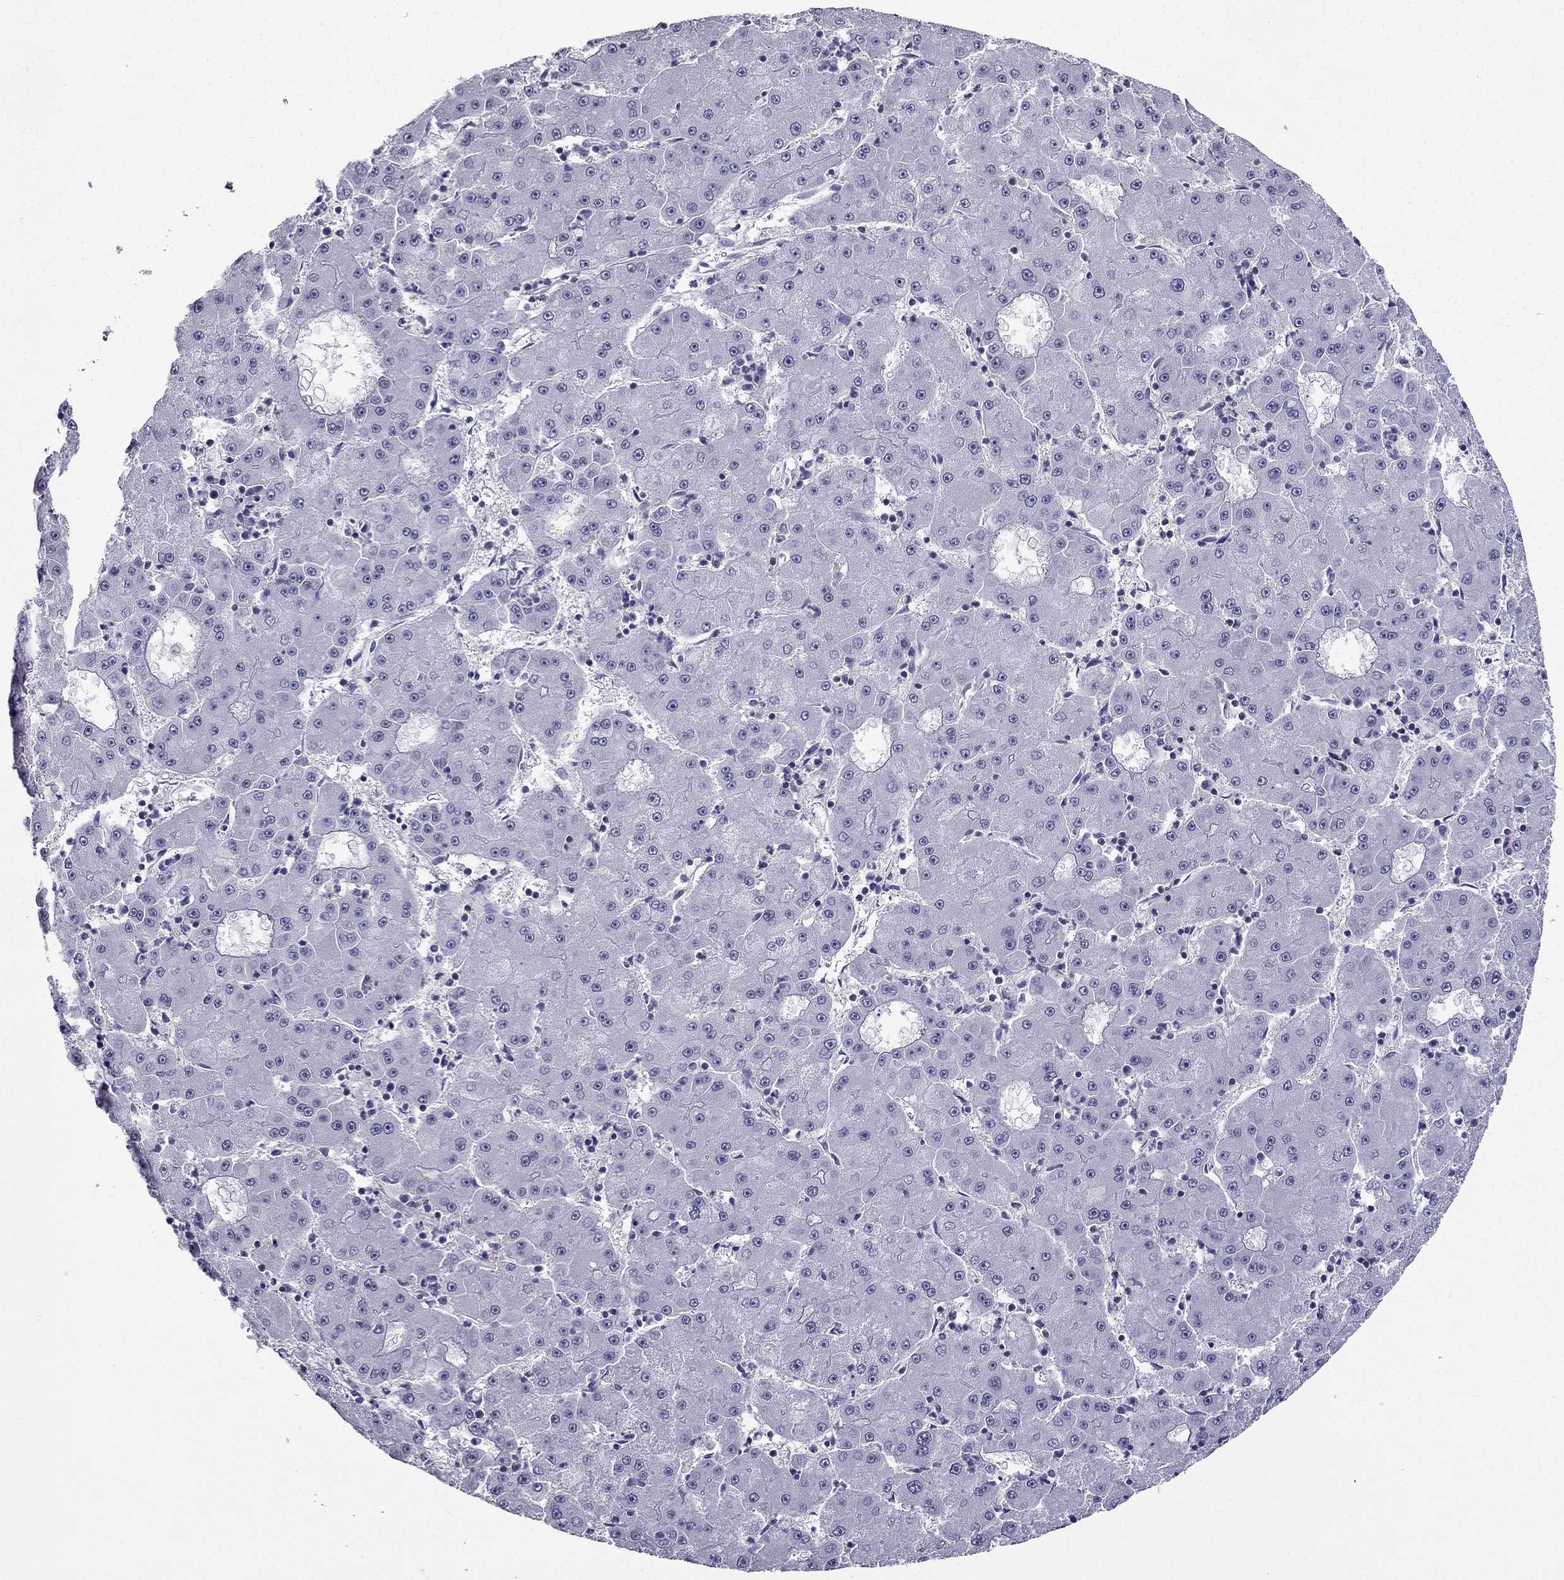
{"staining": {"intensity": "negative", "quantity": "none", "location": "none"}, "tissue": "liver cancer", "cell_type": "Tumor cells", "image_type": "cancer", "snomed": [{"axis": "morphology", "description": "Carcinoma, Hepatocellular, NOS"}, {"axis": "topography", "description": "Liver"}], "caption": "This is a image of immunohistochemistry staining of liver hepatocellular carcinoma, which shows no positivity in tumor cells.", "gene": "AAK1", "patient": {"sex": "male", "age": 73}}